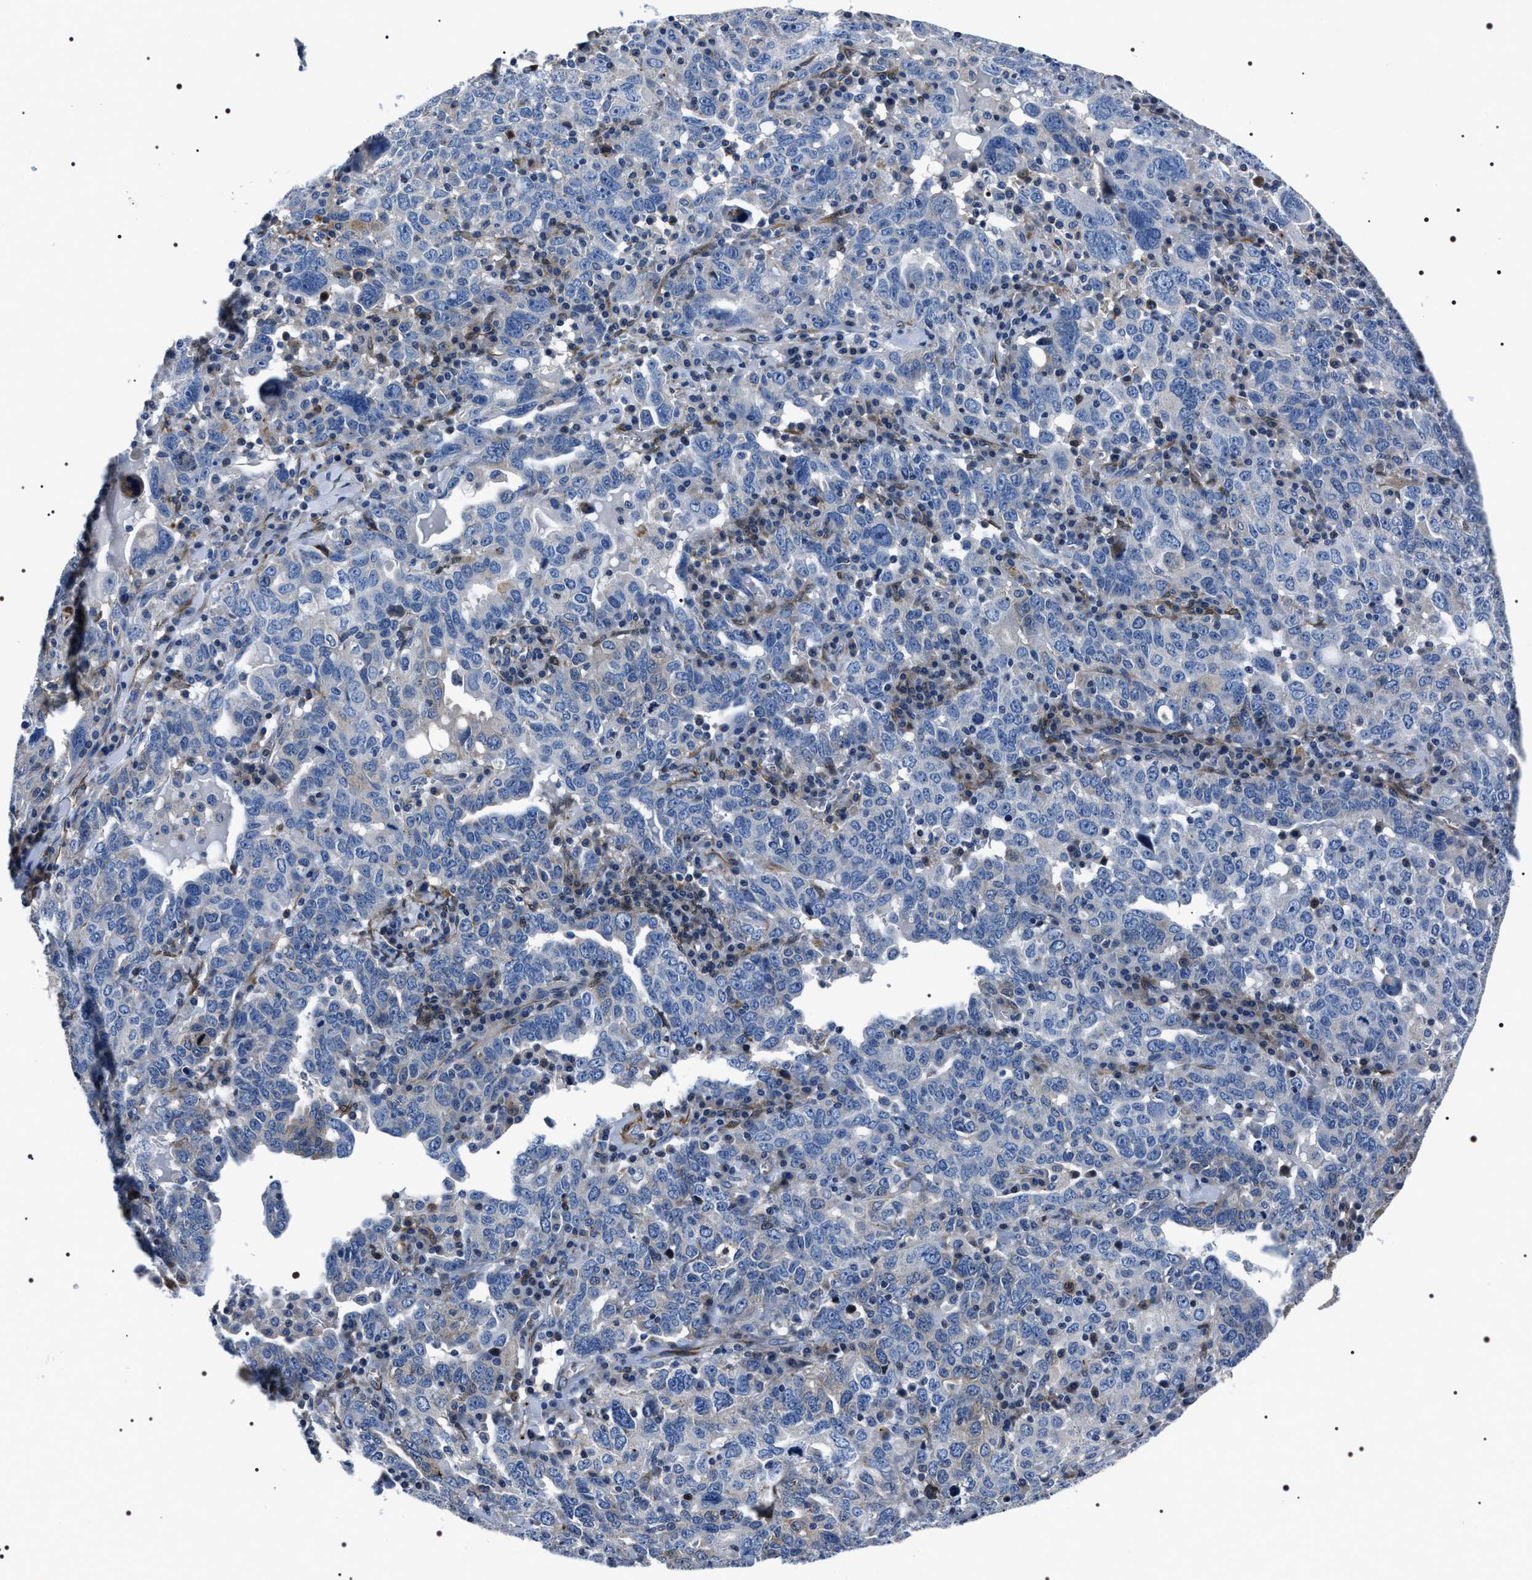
{"staining": {"intensity": "negative", "quantity": "none", "location": "none"}, "tissue": "ovarian cancer", "cell_type": "Tumor cells", "image_type": "cancer", "snomed": [{"axis": "morphology", "description": "Carcinoma, endometroid"}, {"axis": "topography", "description": "Ovary"}], "caption": "Photomicrograph shows no significant protein positivity in tumor cells of endometroid carcinoma (ovarian). (Brightfield microscopy of DAB immunohistochemistry (IHC) at high magnification).", "gene": "BAG2", "patient": {"sex": "female", "age": 62}}